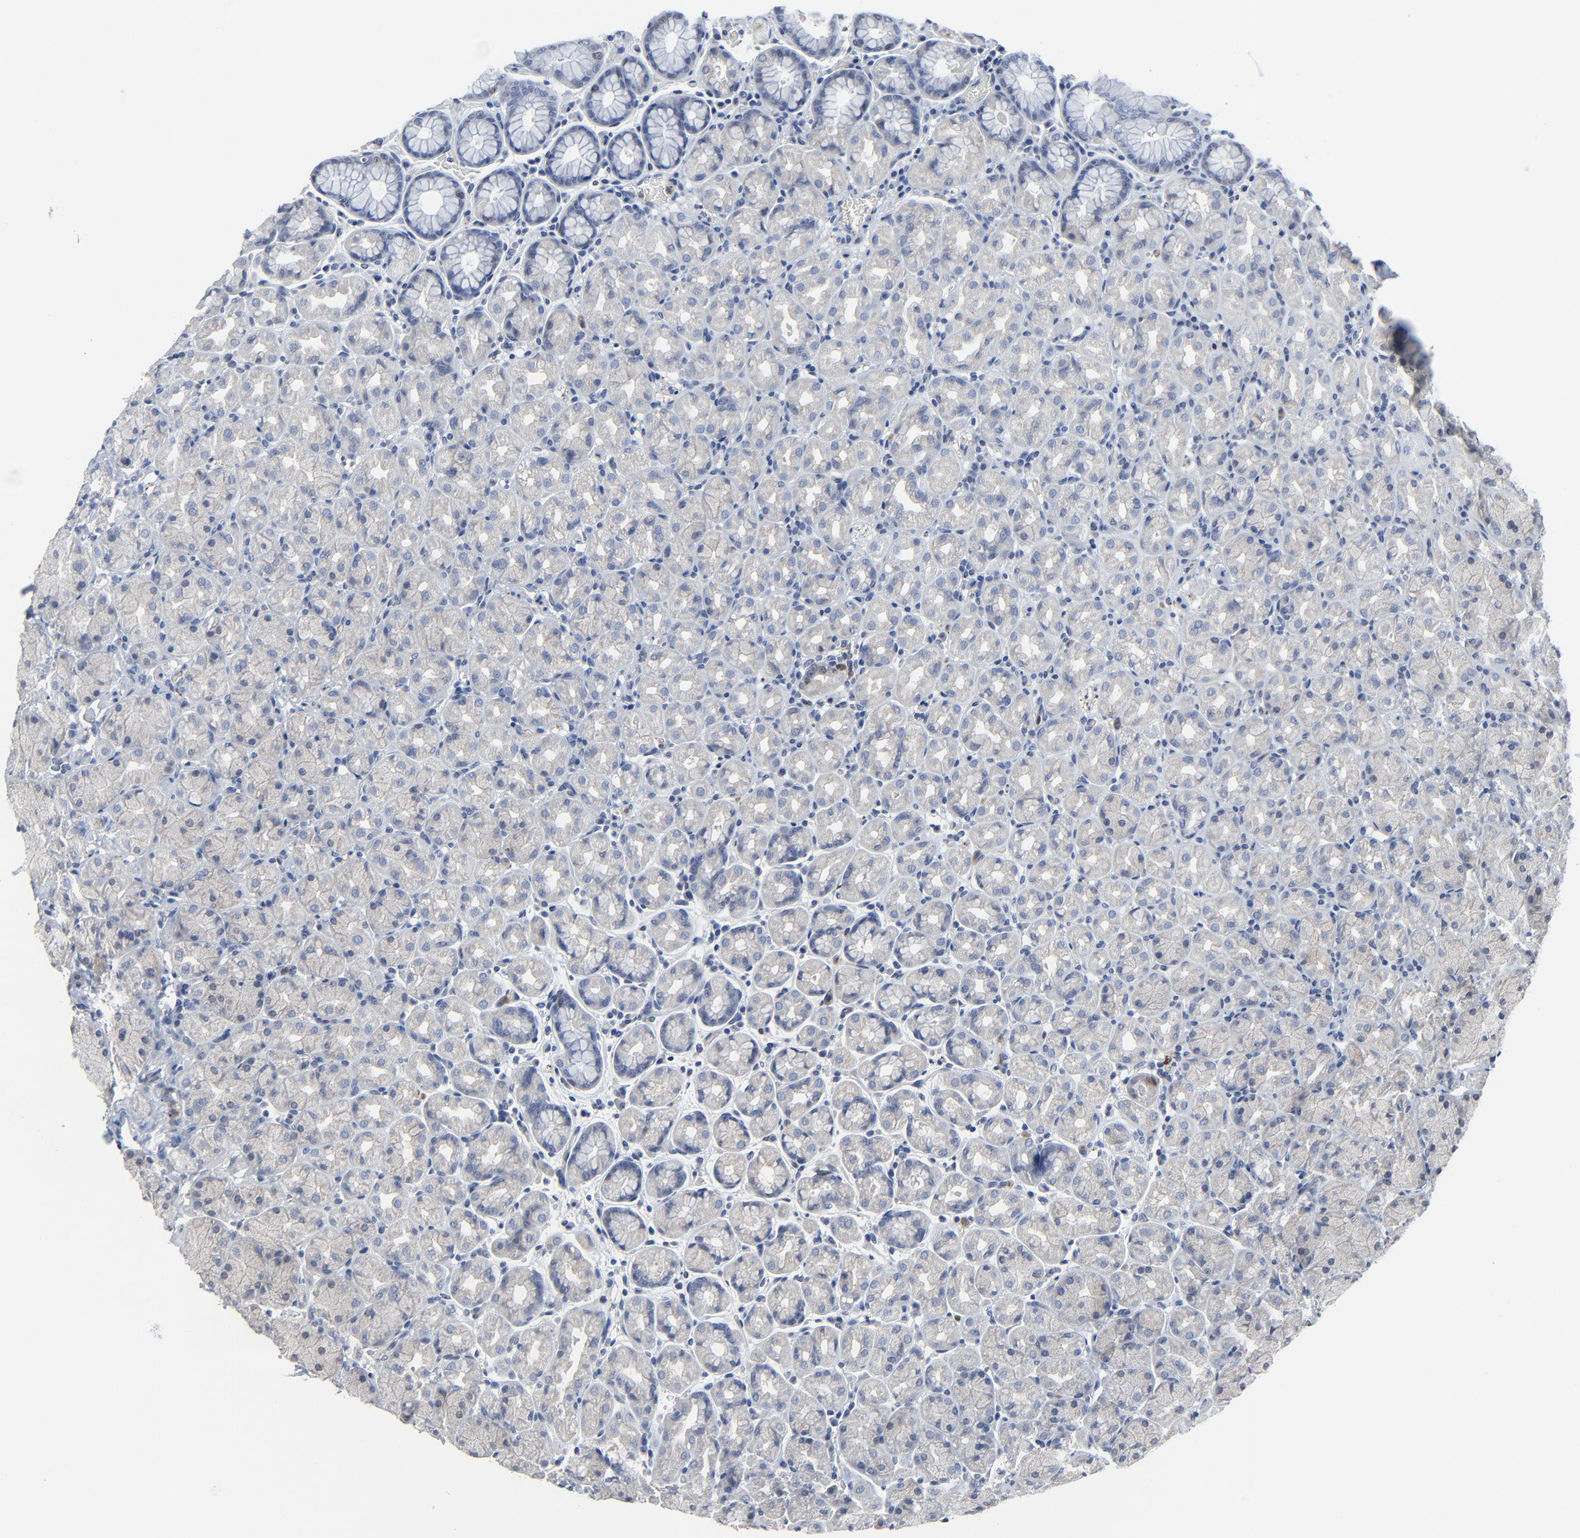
{"staining": {"intensity": "weak", "quantity": "<25%", "location": "nuclear"}, "tissue": "stomach", "cell_type": "Glandular cells", "image_type": "normal", "snomed": [{"axis": "morphology", "description": "Normal tissue, NOS"}, {"axis": "topography", "description": "Stomach, lower"}], "caption": "Immunohistochemistry micrograph of unremarkable stomach: human stomach stained with DAB (3,3'-diaminobenzidine) exhibits no significant protein positivity in glandular cells.", "gene": "BIRC3", "patient": {"sex": "male", "age": 56}}